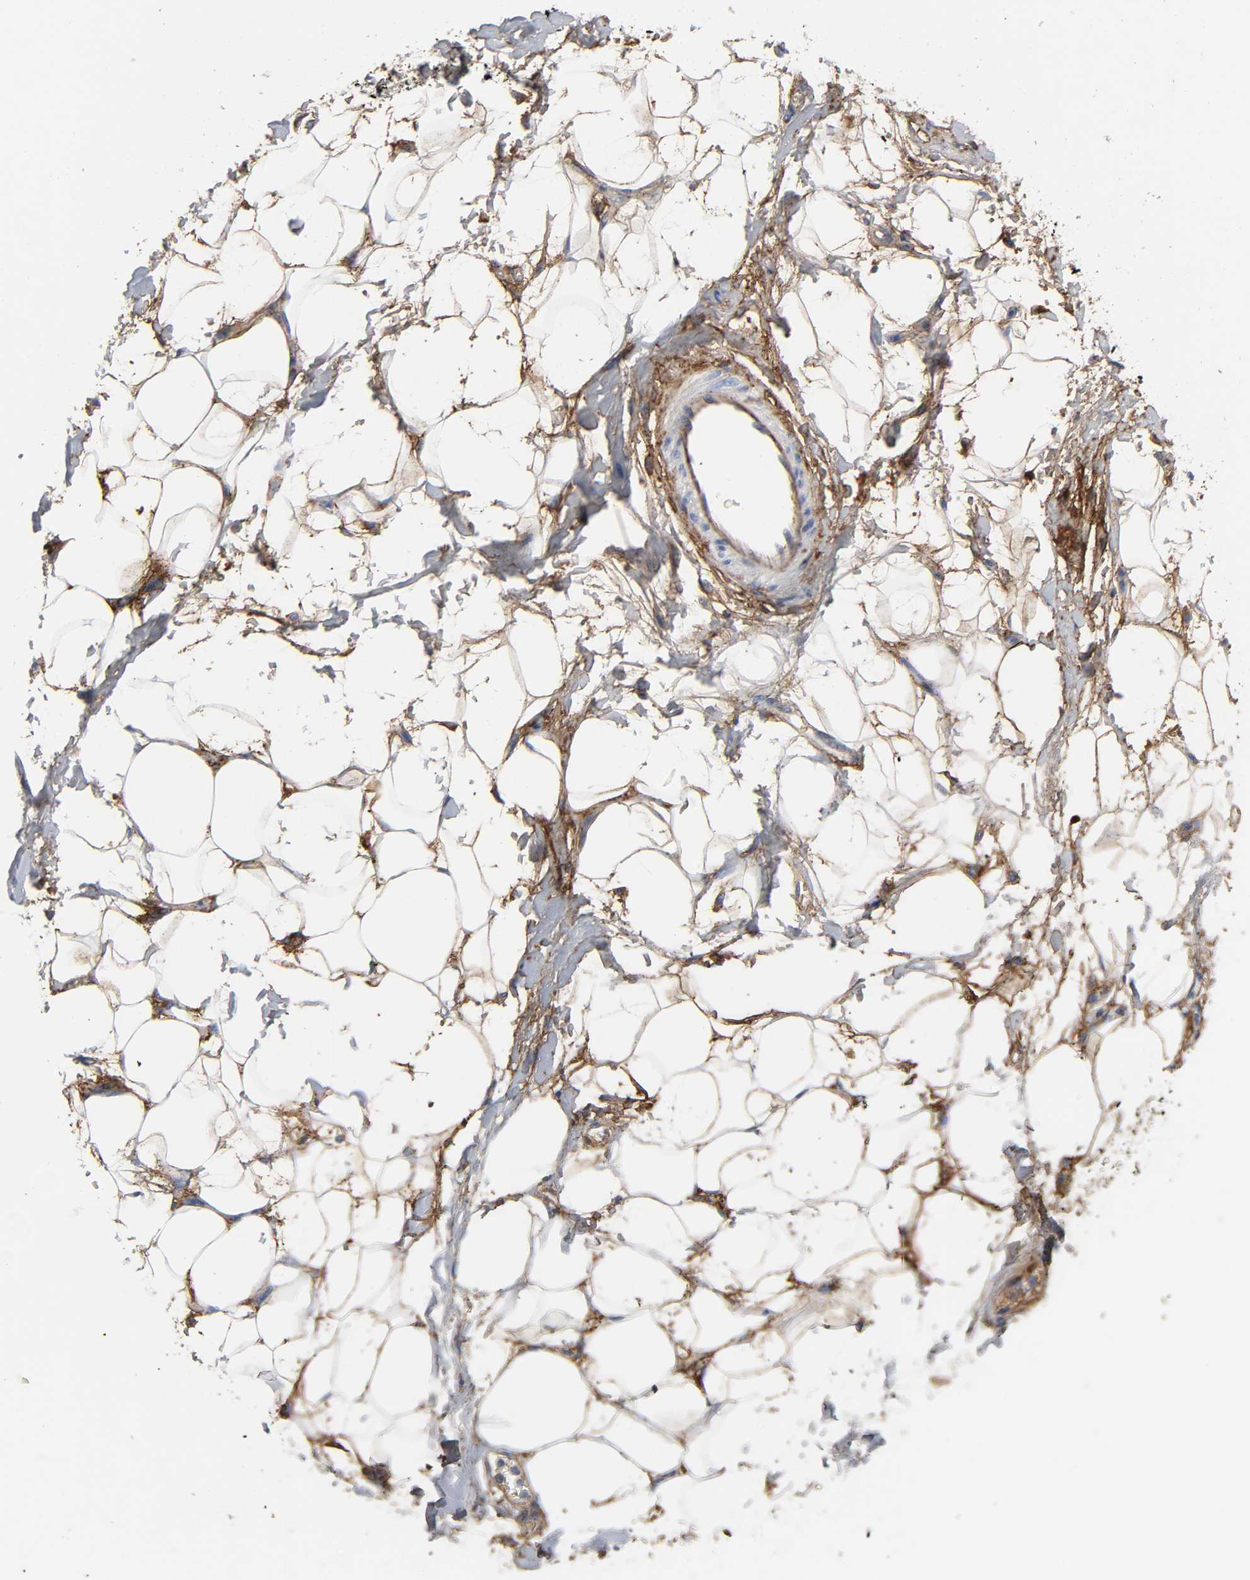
{"staining": {"intensity": "strong", "quantity": ">75%", "location": "cytoplasmic/membranous"}, "tissue": "adipose tissue", "cell_type": "Adipocytes", "image_type": "normal", "snomed": [{"axis": "morphology", "description": "Normal tissue, NOS"}, {"axis": "morphology", "description": "Urothelial carcinoma, High grade"}, {"axis": "topography", "description": "Vascular tissue"}, {"axis": "topography", "description": "Urinary bladder"}], "caption": "Protein analysis of normal adipose tissue shows strong cytoplasmic/membranous positivity in about >75% of adipocytes. The staining was performed using DAB, with brown indicating positive protein expression. Nuclei are stained blue with hematoxylin.", "gene": "FBLN1", "patient": {"sex": "female", "age": 56}}